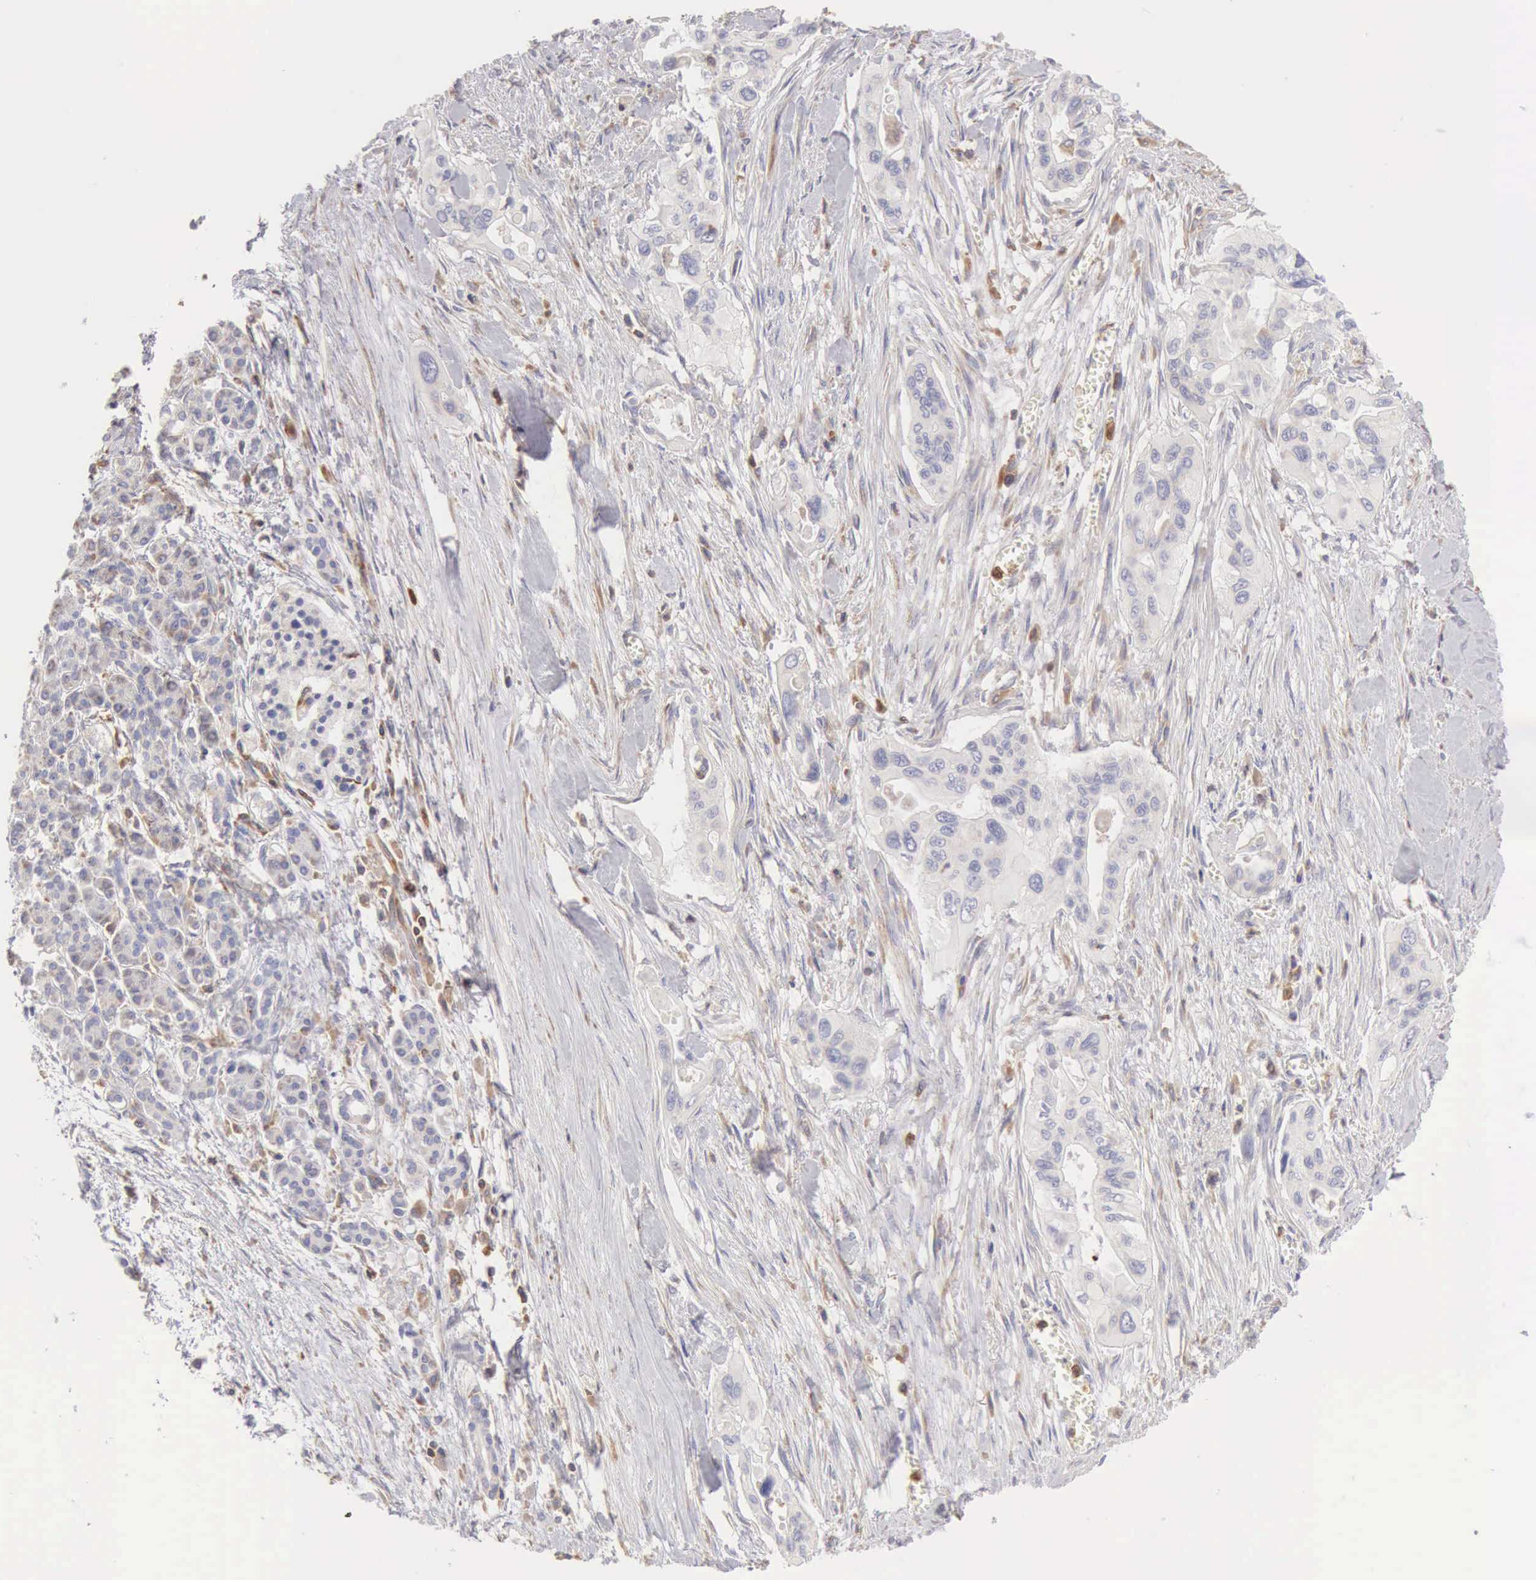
{"staining": {"intensity": "negative", "quantity": "none", "location": "none"}, "tissue": "pancreatic cancer", "cell_type": "Tumor cells", "image_type": "cancer", "snomed": [{"axis": "morphology", "description": "Adenocarcinoma, NOS"}, {"axis": "topography", "description": "Pancreas"}], "caption": "Immunohistochemical staining of pancreatic cancer reveals no significant expression in tumor cells.", "gene": "ARHGAP4", "patient": {"sex": "male", "age": 77}}